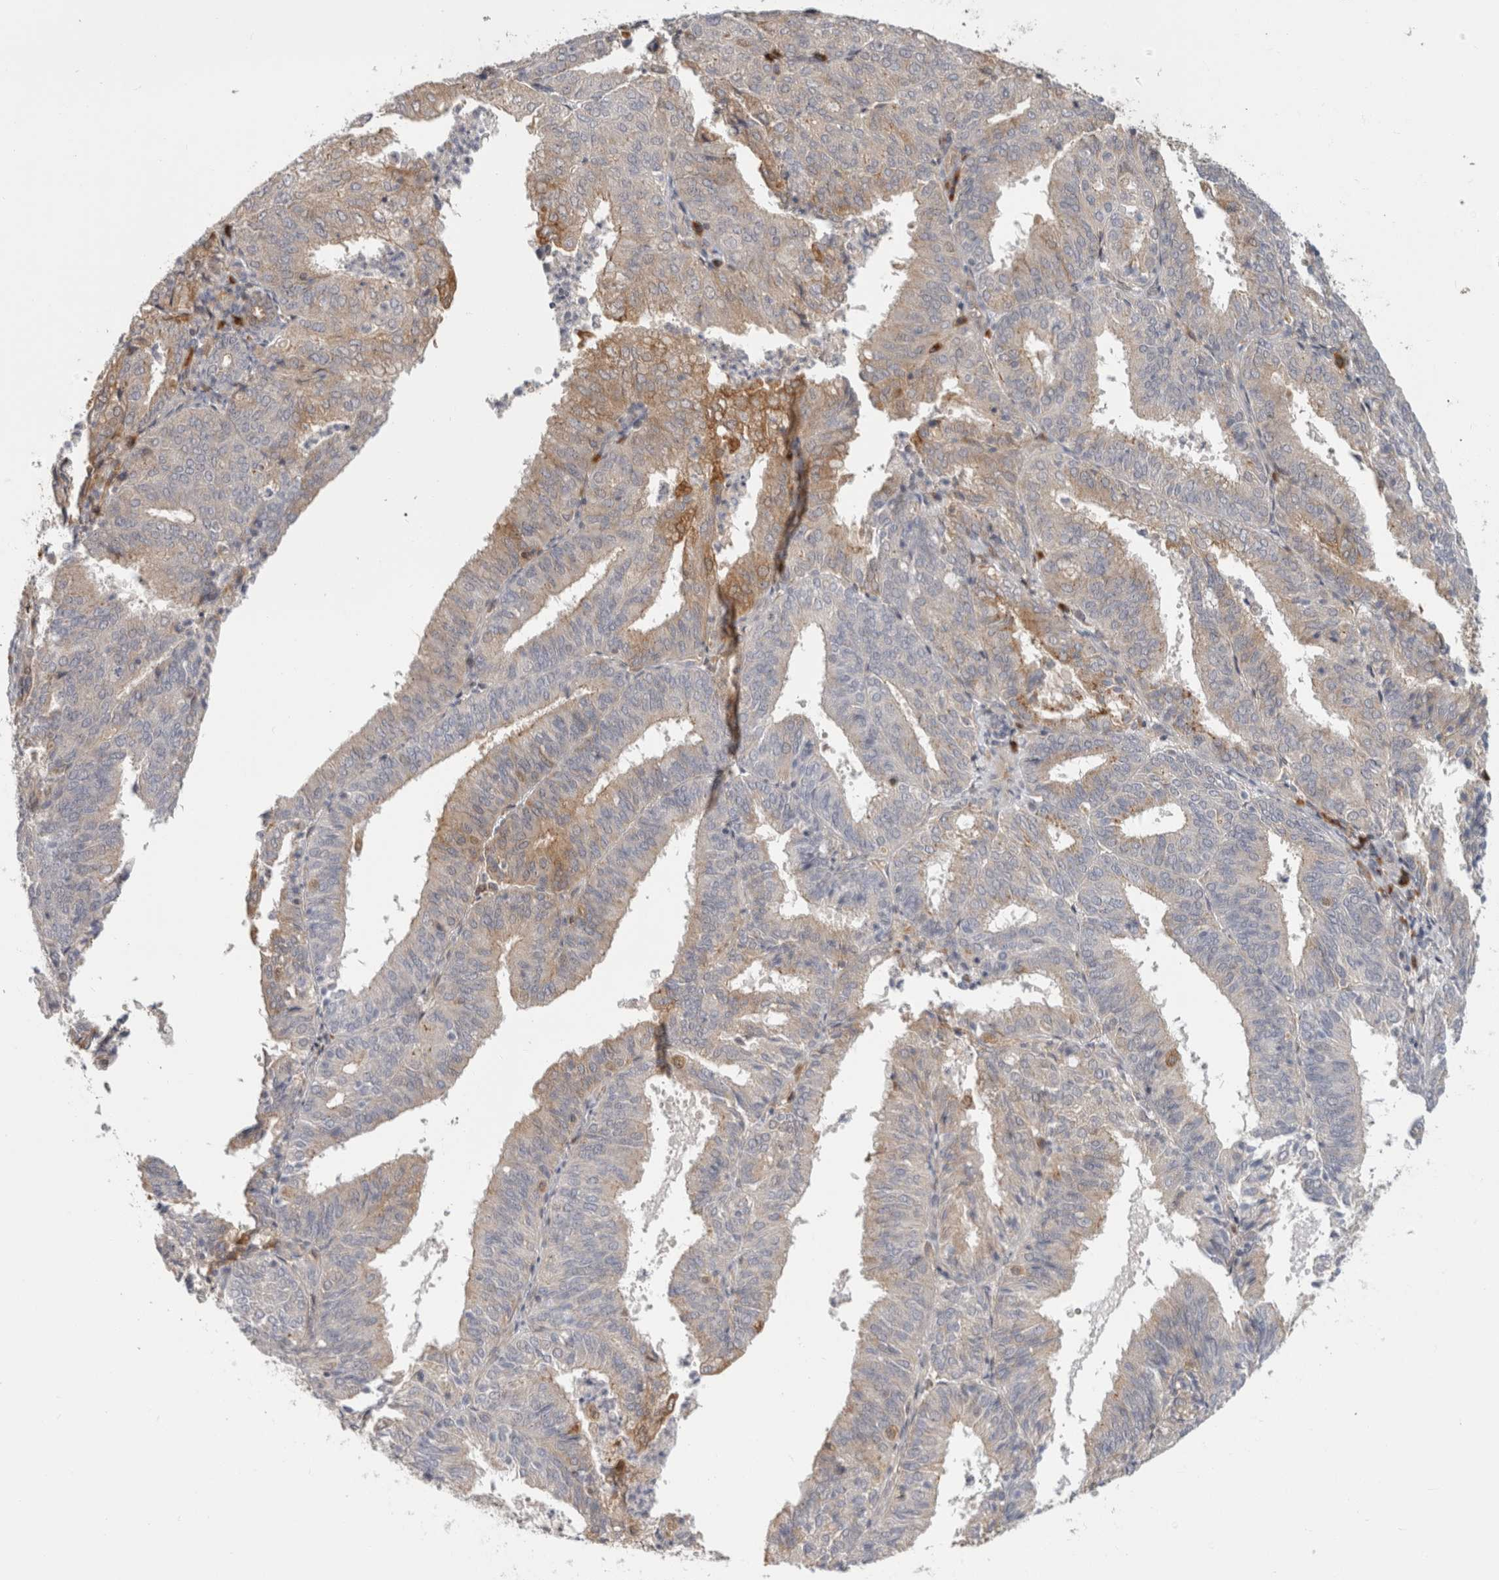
{"staining": {"intensity": "moderate", "quantity": "<25%", "location": "cytoplasmic/membranous"}, "tissue": "endometrial cancer", "cell_type": "Tumor cells", "image_type": "cancer", "snomed": [{"axis": "morphology", "description": "Adenocarcinoma, NOS"}, {"axis": "topography", "description": "Uterus"}], "caption": "Immunohistochemistry (IHC) of endometrial adenocarcinoma exhibits low levels of moderate cytoplasmic/membranous staining in about <25% of tumor cells.", "gene": "APOL2", "patient": {"sex": "female", "age": 60}}